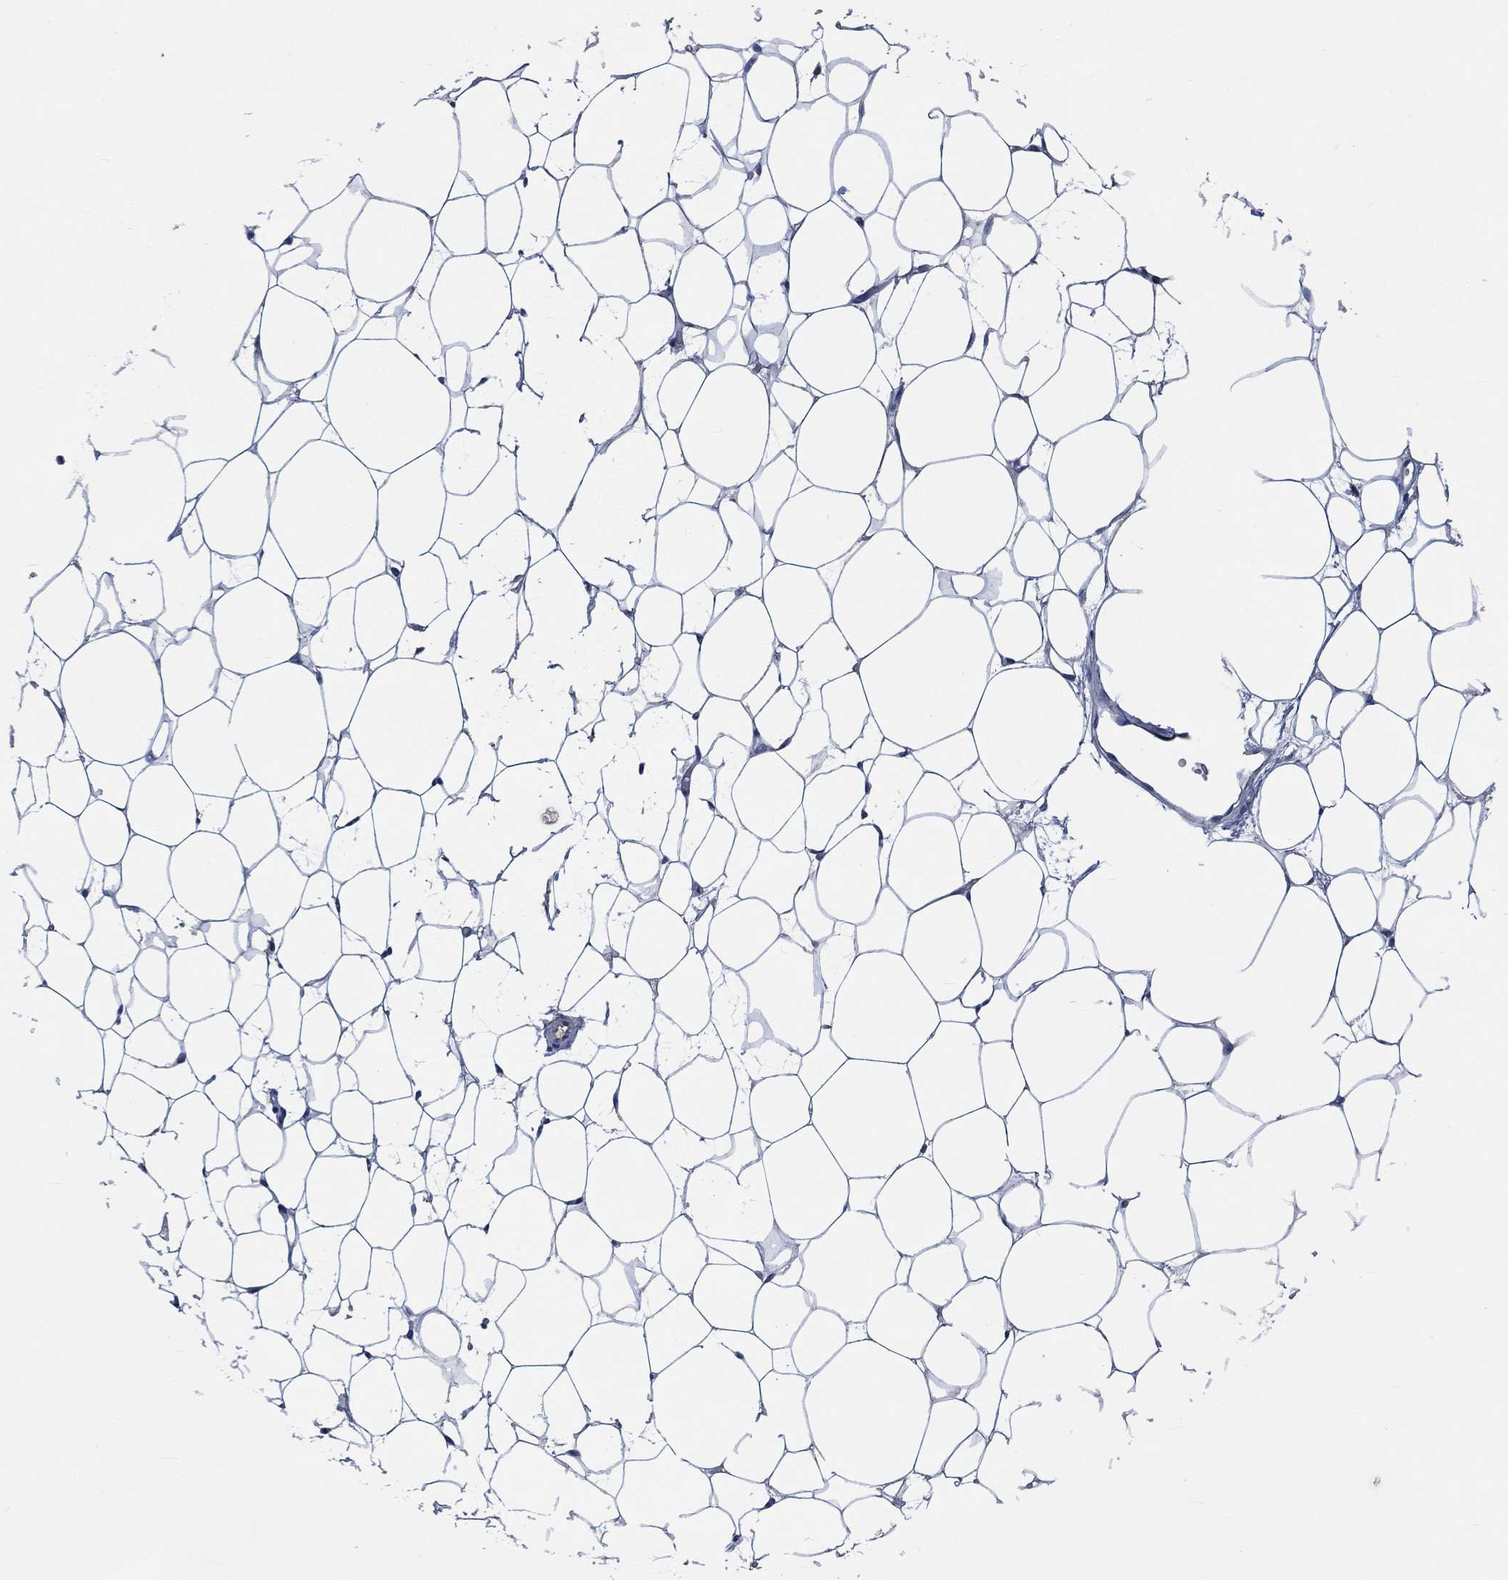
{"staining": {"intensity": "negative", "quantity": "none", "location": "none"}, "tissue": "breast", "cell_type": "Adipocytes", "image_type": "normal", "snomed": [{"axis": "morphology", "description": "Normal tissue, NOS"}, {"axis": "topography", "description": "Breast"}], "caption": "The image displays no significant positivity in adipocytes of breast. The staining is performed using DAB brown chromogen with nuclei counter-stained in using hematoxylin.", "gene": "OBSCN", "patient": {"sex": "female", "age": 37}}